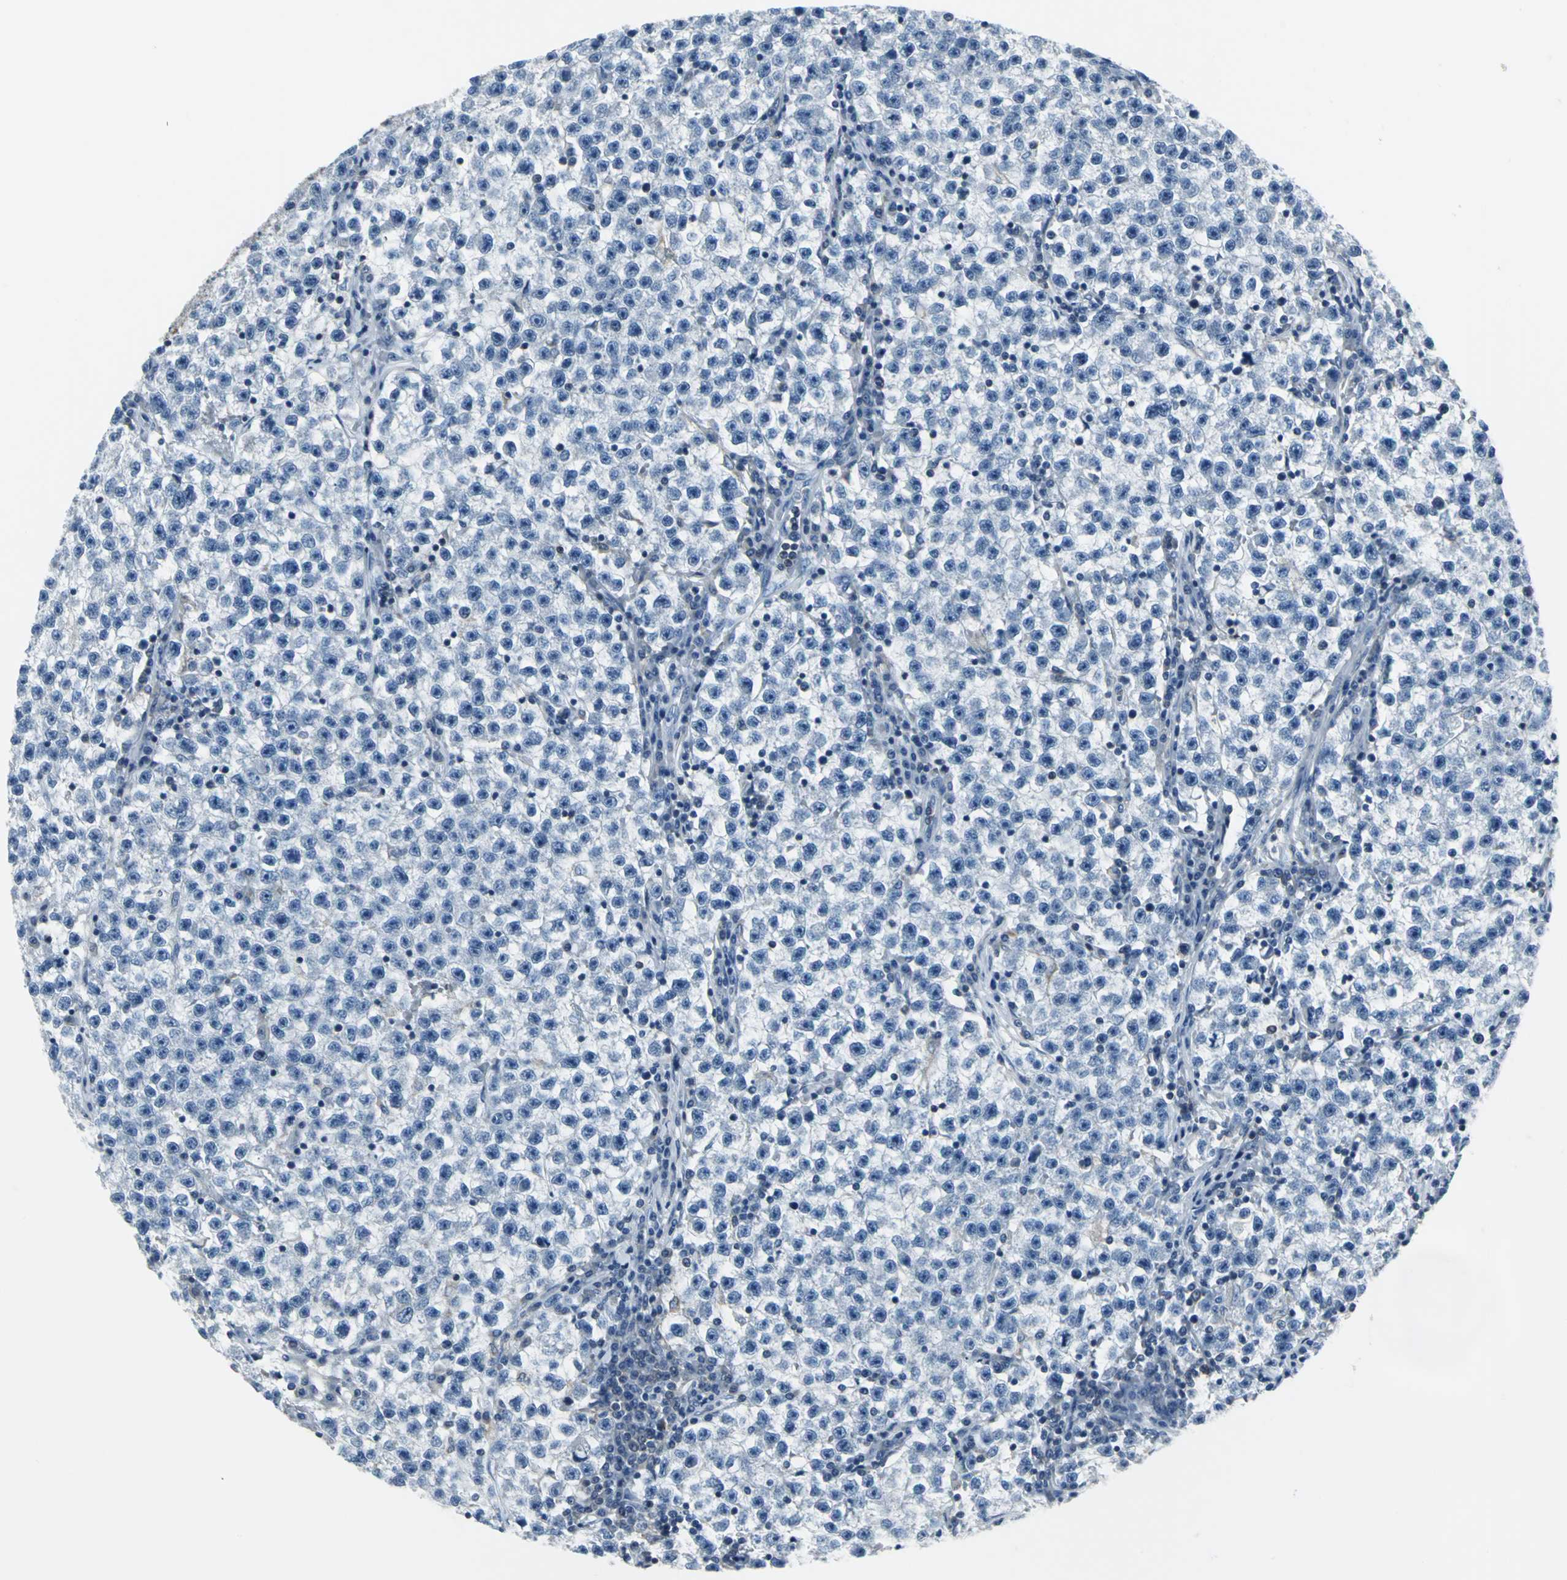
{"staining": {"intensity": "negative", "quantity": "none", "location": "none"}, "tissue": "testis cancer", "cell_type": "Tumor cells", "image_type": "cancer", "snomed": [{"axis": "morphology", "description": "Seminoma, NOS"}, {"axis": "topography", "description": "Testis"}], "caption": "Immunohistochemistry micrograph of human testis cancer (seminoma) stained for a protein (brown), which reveals no expression in tumor cells.", "gene": "IQGAP2", "patient": {"sex": "male", "age": 22}}